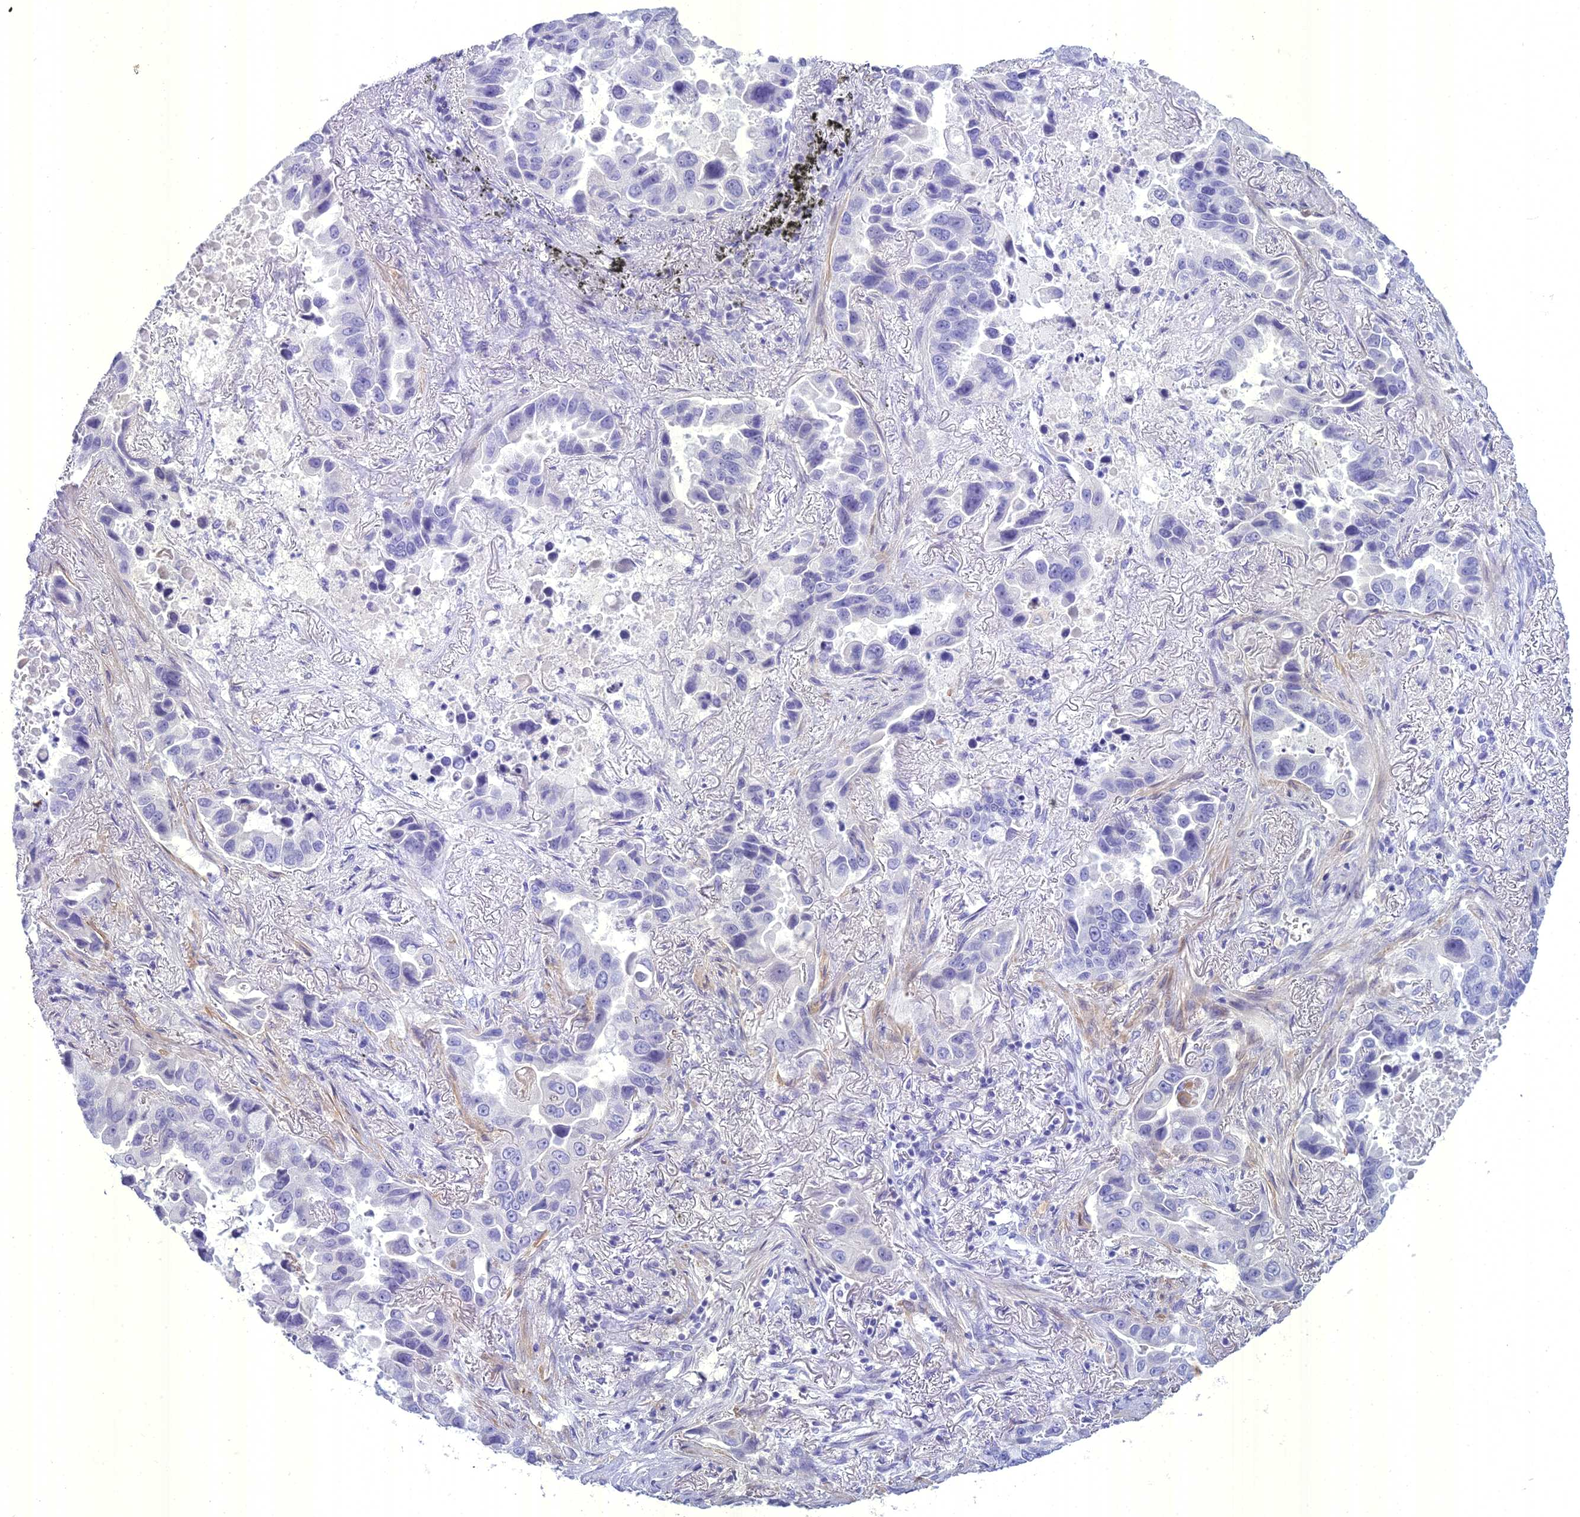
{"staining": {"intensity": "negative", "quantity": "none", "location": "none"}, "tissue": "lung cancer", "cell_type": "Tumor cells", "image_type": "cancer", "snomed": [{"axis": "morphology", "description": "Adenocarcinoma, NOS"}, {"axis": "topography", "description": "Lung"}], "caption": "Immunohistochemistry of human adenocarcinoma (lung) reveals no positivity in tumor cells.", "gene": "UNC80", "patient": {"sex": "male", "age": 64}}